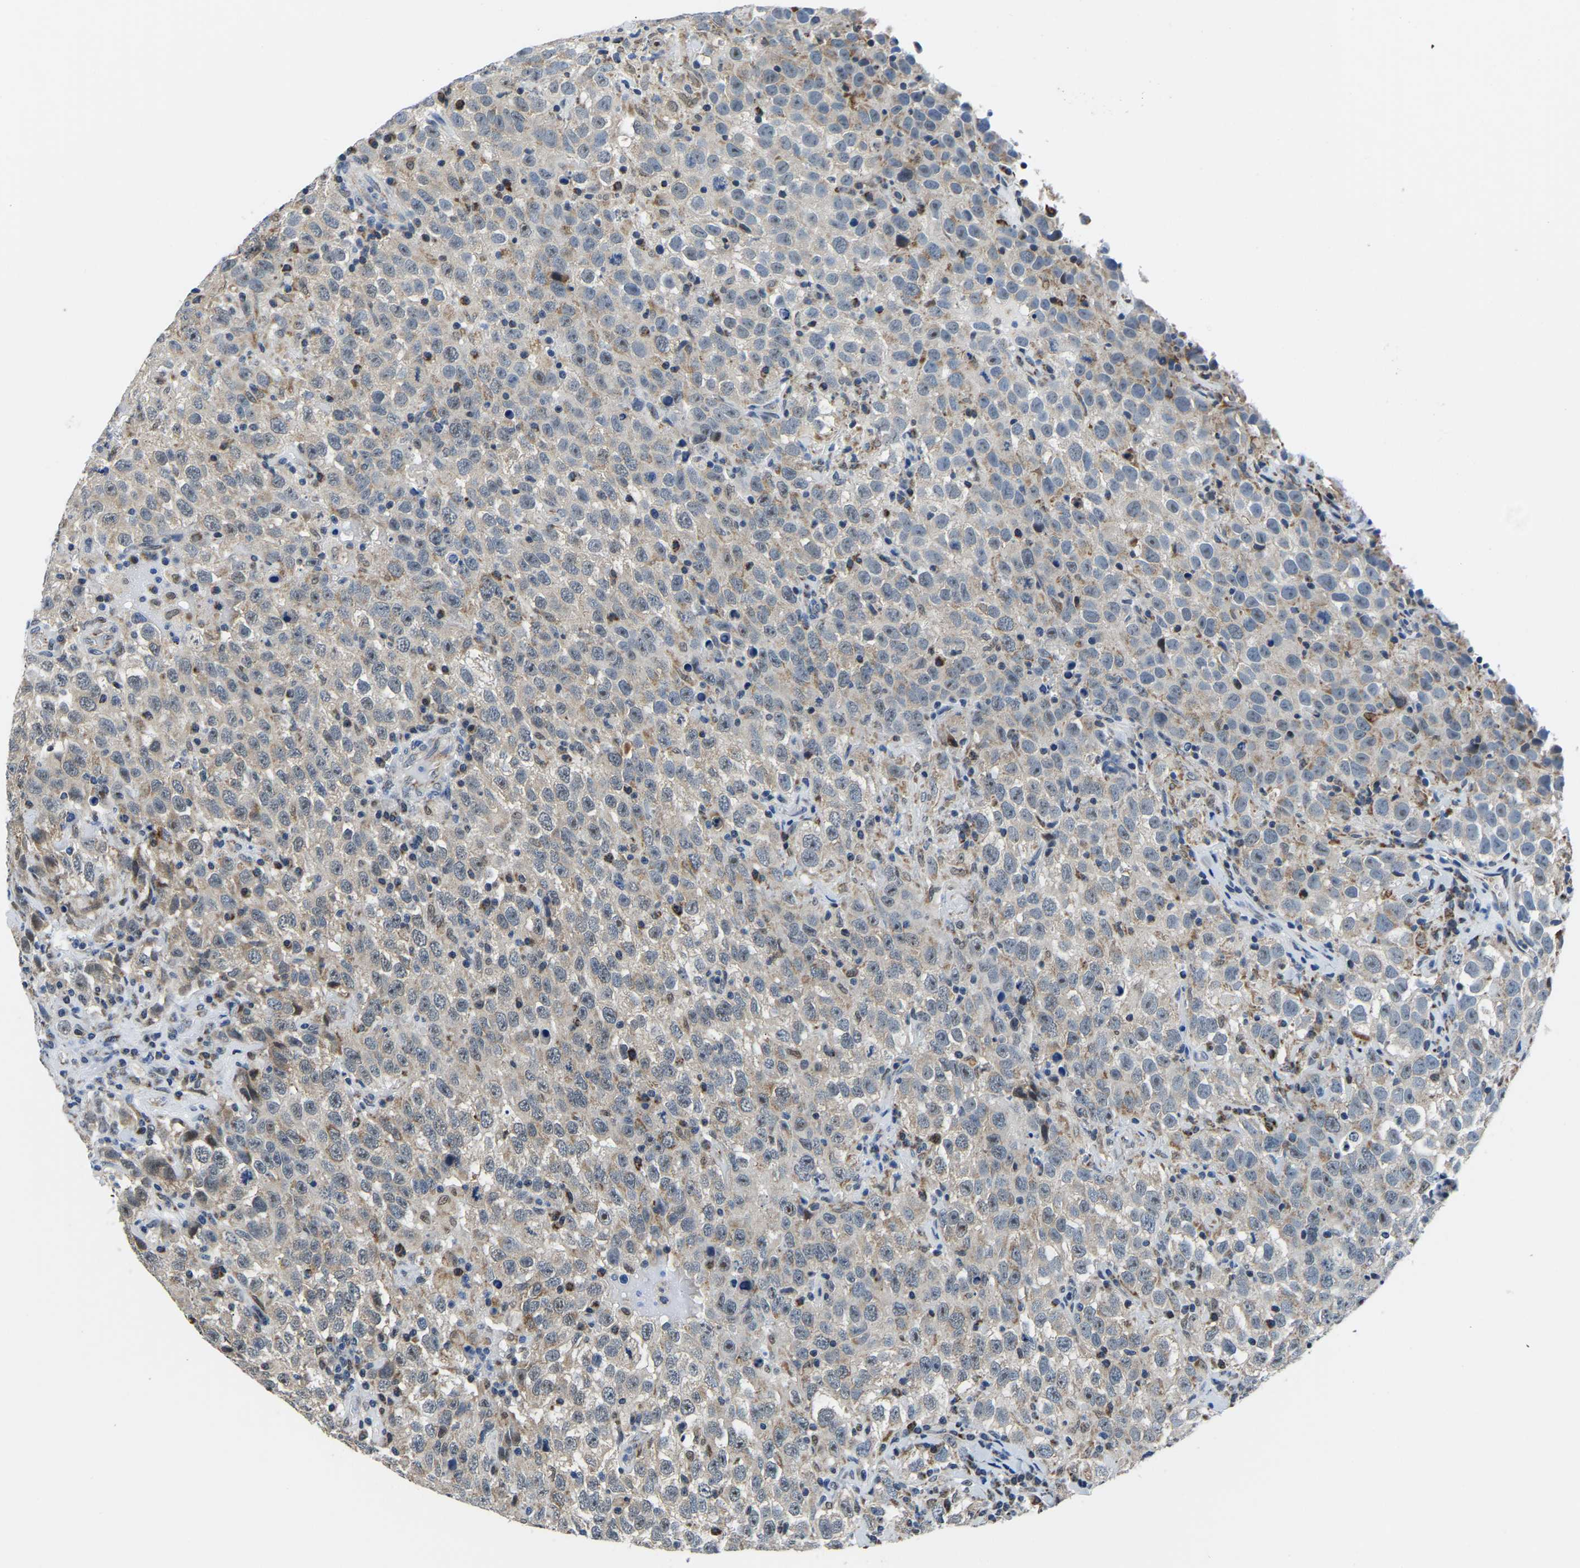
{"staining": {"intensity": "weak", "quantity": "<25%", "location": "cytoplasmic/membranous,nuclear"}, "tissue": "testis cancer", "cell_type": "Tumor cells", "image_type": "cancer", "snomed": [{"axis": "morphology", "description": "Seminoma, NOS"}, {"axis": "topography", "description": "Testis"}], "caption": "This histopathology image is of testis cancer stained with IHC to label a protein in brown with the nuclei are counter-stained blue. There is no expression in tumor cells. The staining was performed using DAB (3,3'-diaminobenzidine) to visualize the protein expression in brown, while the nuclei were stained in blue with hematoxylin (Magnification: 20x).", "gene": "BNIP3L", "patient": {"sex": "male", "age": 41}}